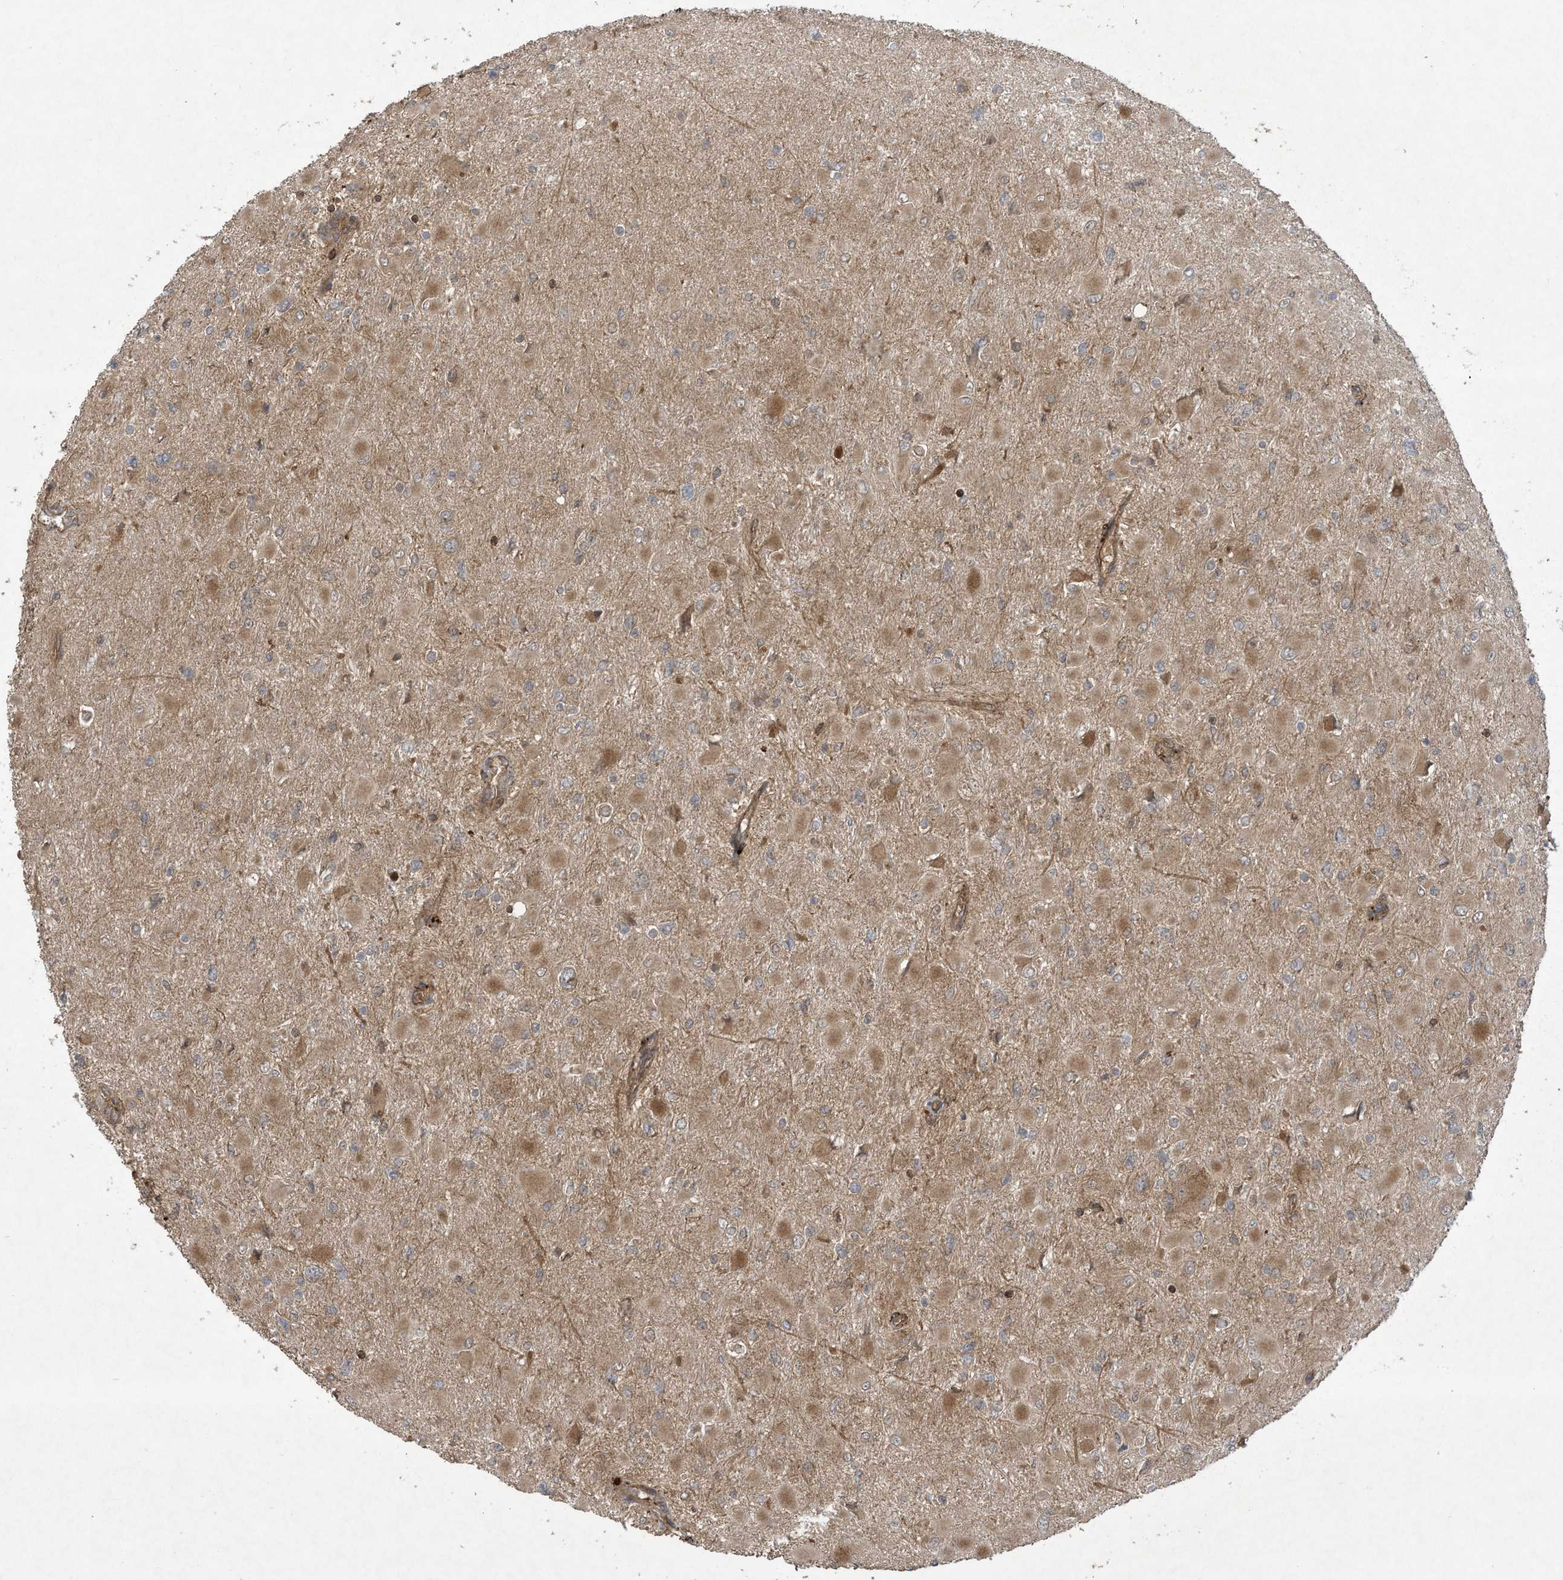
{"staining": {"intensity": "moderate", "quantity": "25%-75%", "location": "cytoplasmic/membranous"}, "tissue": "glioma", "cell_type": "Tumor cells", "image_type": "cancer", "snomed": [{"axis": "morphology", "description": "Glioma, malignant, High grade"}, {"axis": "topography", "description": "Cerebral cortex"}], "caption": "Glioma was stained to show a protein in brown. There is medium levels of moderate cytoplasmic/membranous staining in approximately 25%-75% of tumor cells. (DAB (3,3'-diaminobenzidine) IHC, brown staining for protein, blue staining for nuclei).", "gene": "DDIT4", "patient": {"sex": "female", "age": 36}}